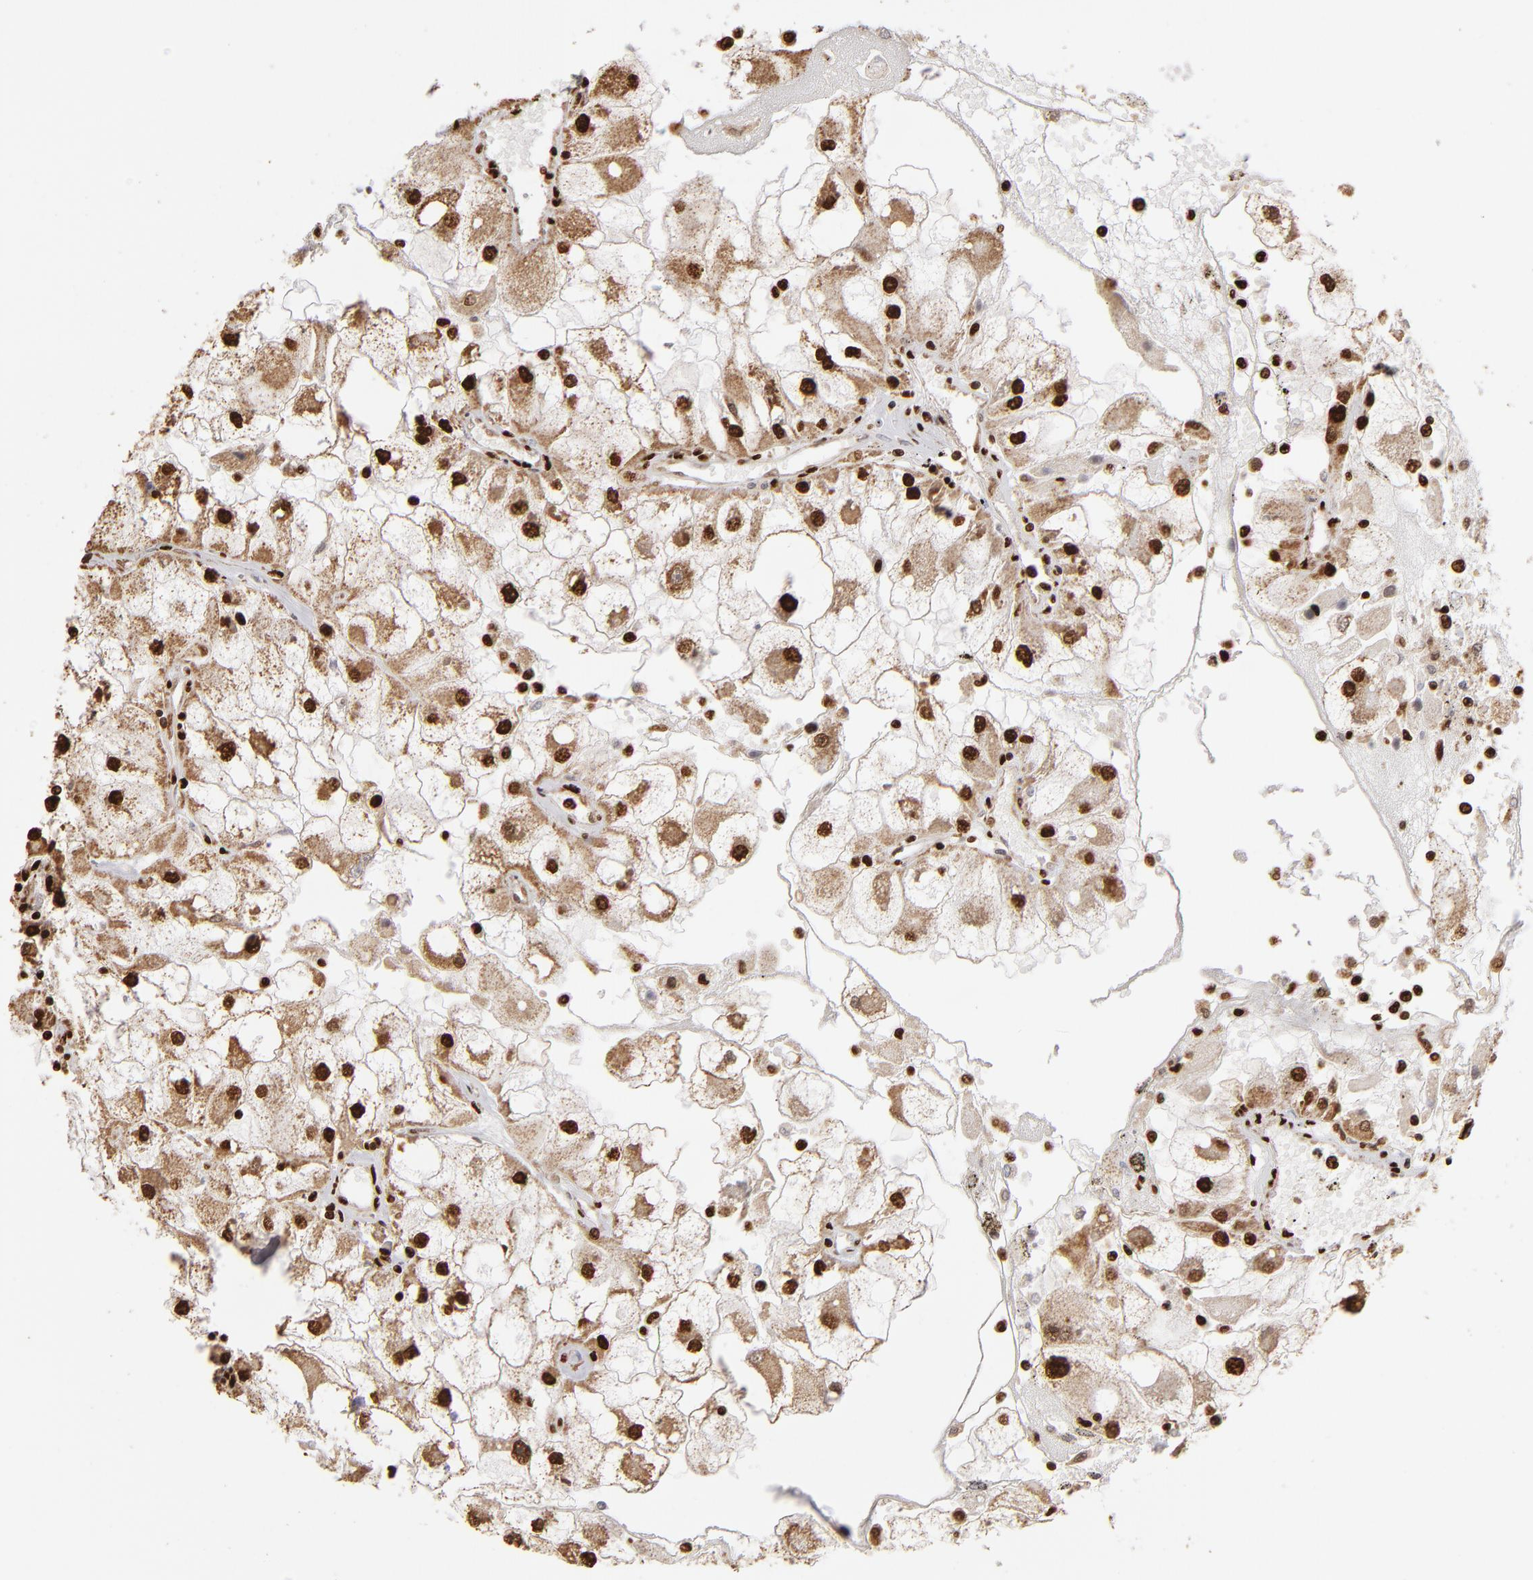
{"staining": {"intensity": "strong", "quantity": ">75%", "location": "nuclear"}, "tissue": "renal cancer", "cell_type": "Tumor cells", "image_type": "cancer", "snomed": [{"axis": "morphology", "description": "Adenocarcinoma, NOS"}, {"axis": "topography", "description": "Kidney"}], "caption": "Protein staining exhibits strong nuclear positivity in approximately >75% of tumor cells in renal adenocarcinoma.", "gene": "ILF3", "patient": {"sex": "female", "age": 73}}